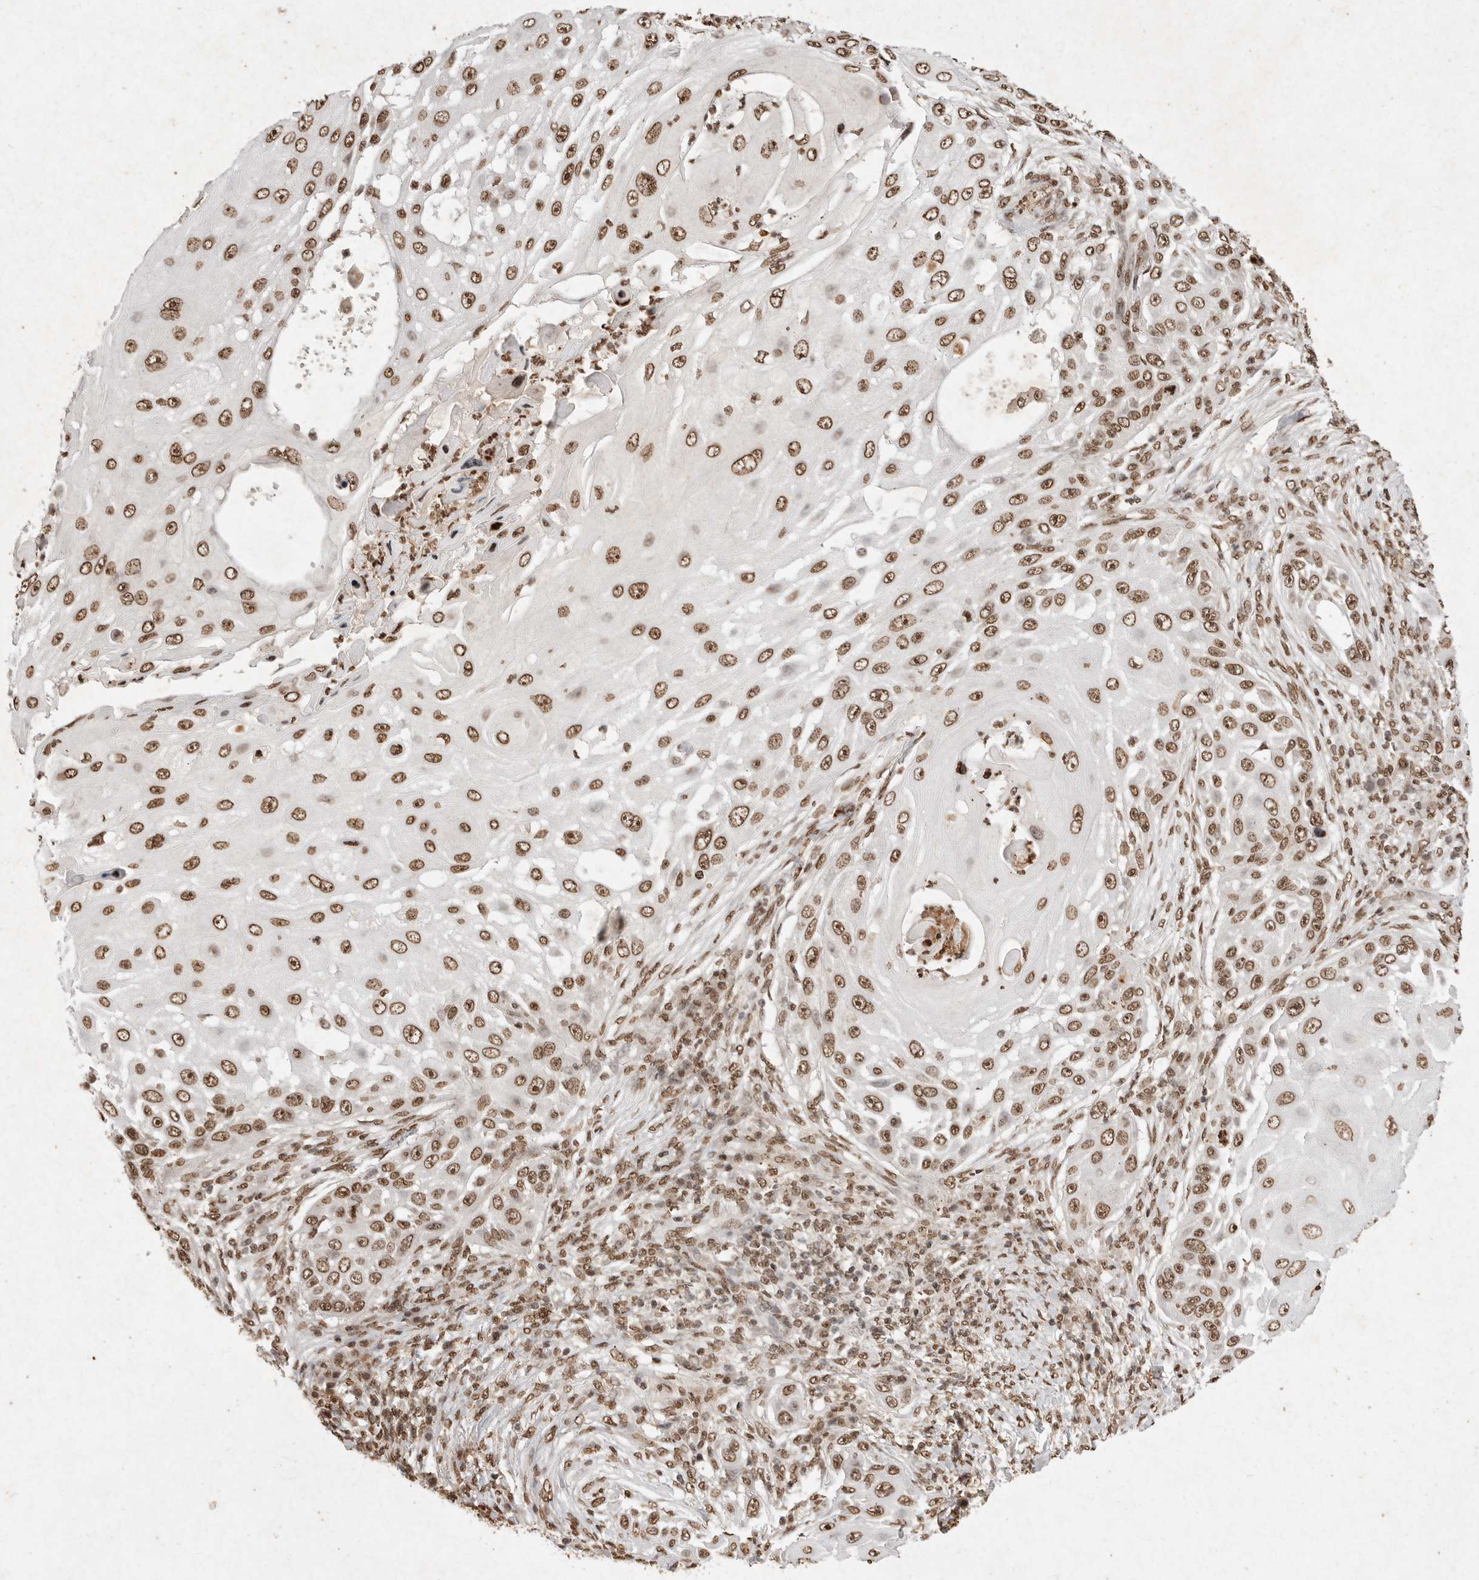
{"staining": {"intensity": "moderate", "quantity": ">75%", "location": "nuclear"}, "tissue": "skin cancer", "cell_type": "Tumor cells", "image_type": "cancer", "snomed": [{"axis": "morphology", "description": "Squamous cell carcinoma, NOS"}, {"axis": "topography", "description": "Skin"}], "caption": "Brown immunohistochemical staining in human skin cancer exhibits moderate nuclear expression in approximately >75% of tumor cells.", "gene": "NKX3-2", "patient": {"sex": "female", "age": 44}}